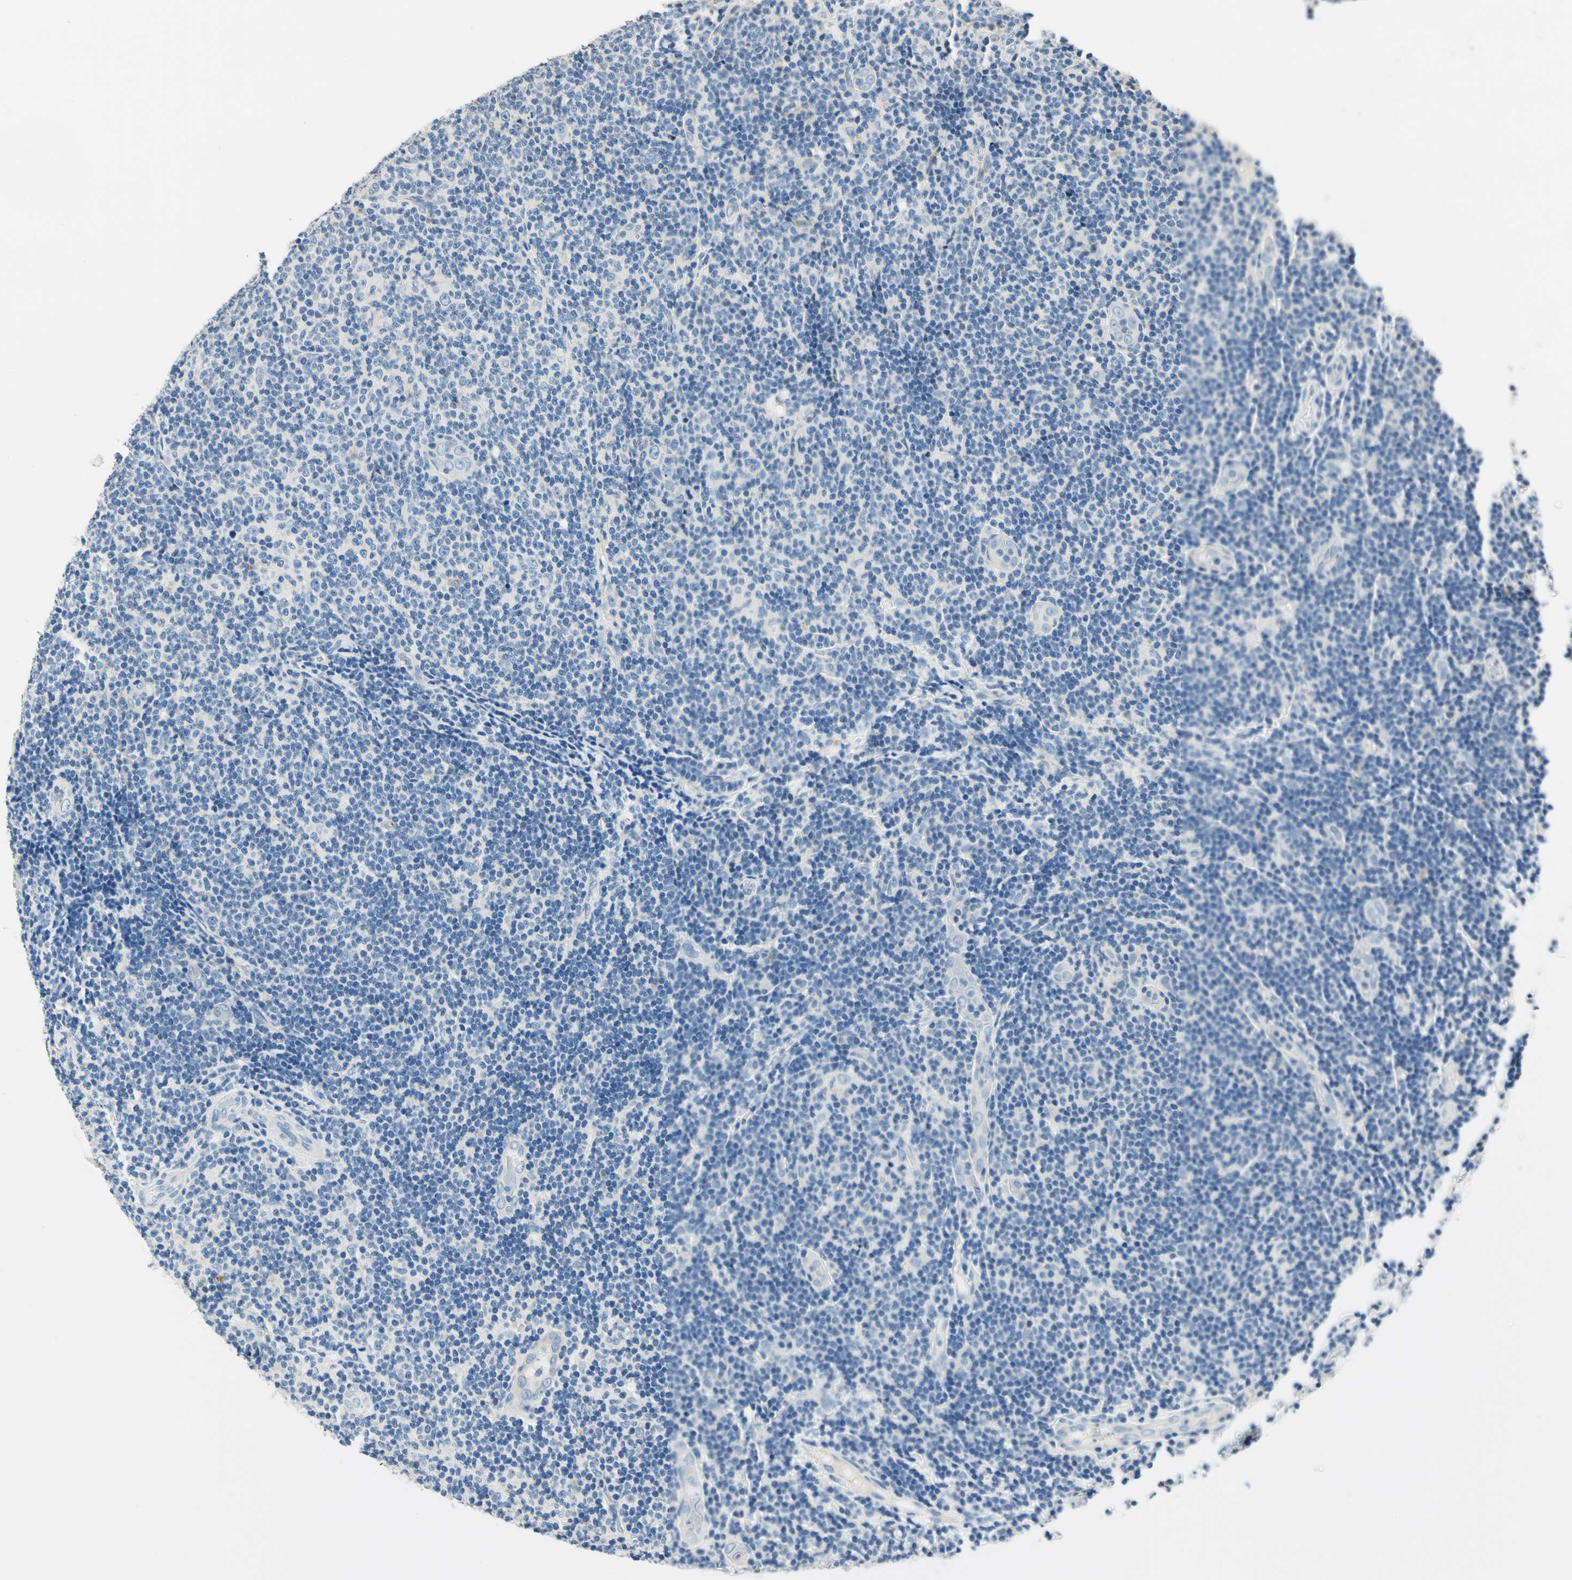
{"staining": {"intensity": "negative", "quantity": "none", "location": "none"}, "tissue": "lymphoma", "cell_type": "Tumor cells", "image_type": "cancer", "snomed": [{"axis": "morphology", "description": "Malignant lymphoma, non-Hodgkin's type, Low grade"}, {"axis": "topography", "description": "Lymph node"}], "caption": "Immunohistochemical staining of low-grade malignant lymphoma, non-Hodgkin's type exhibits no significant expression in tumor cells. Nuclei are stained in blue.", "gene": "TGFBR3", "patient": {"sex": "male", "age": 83}}